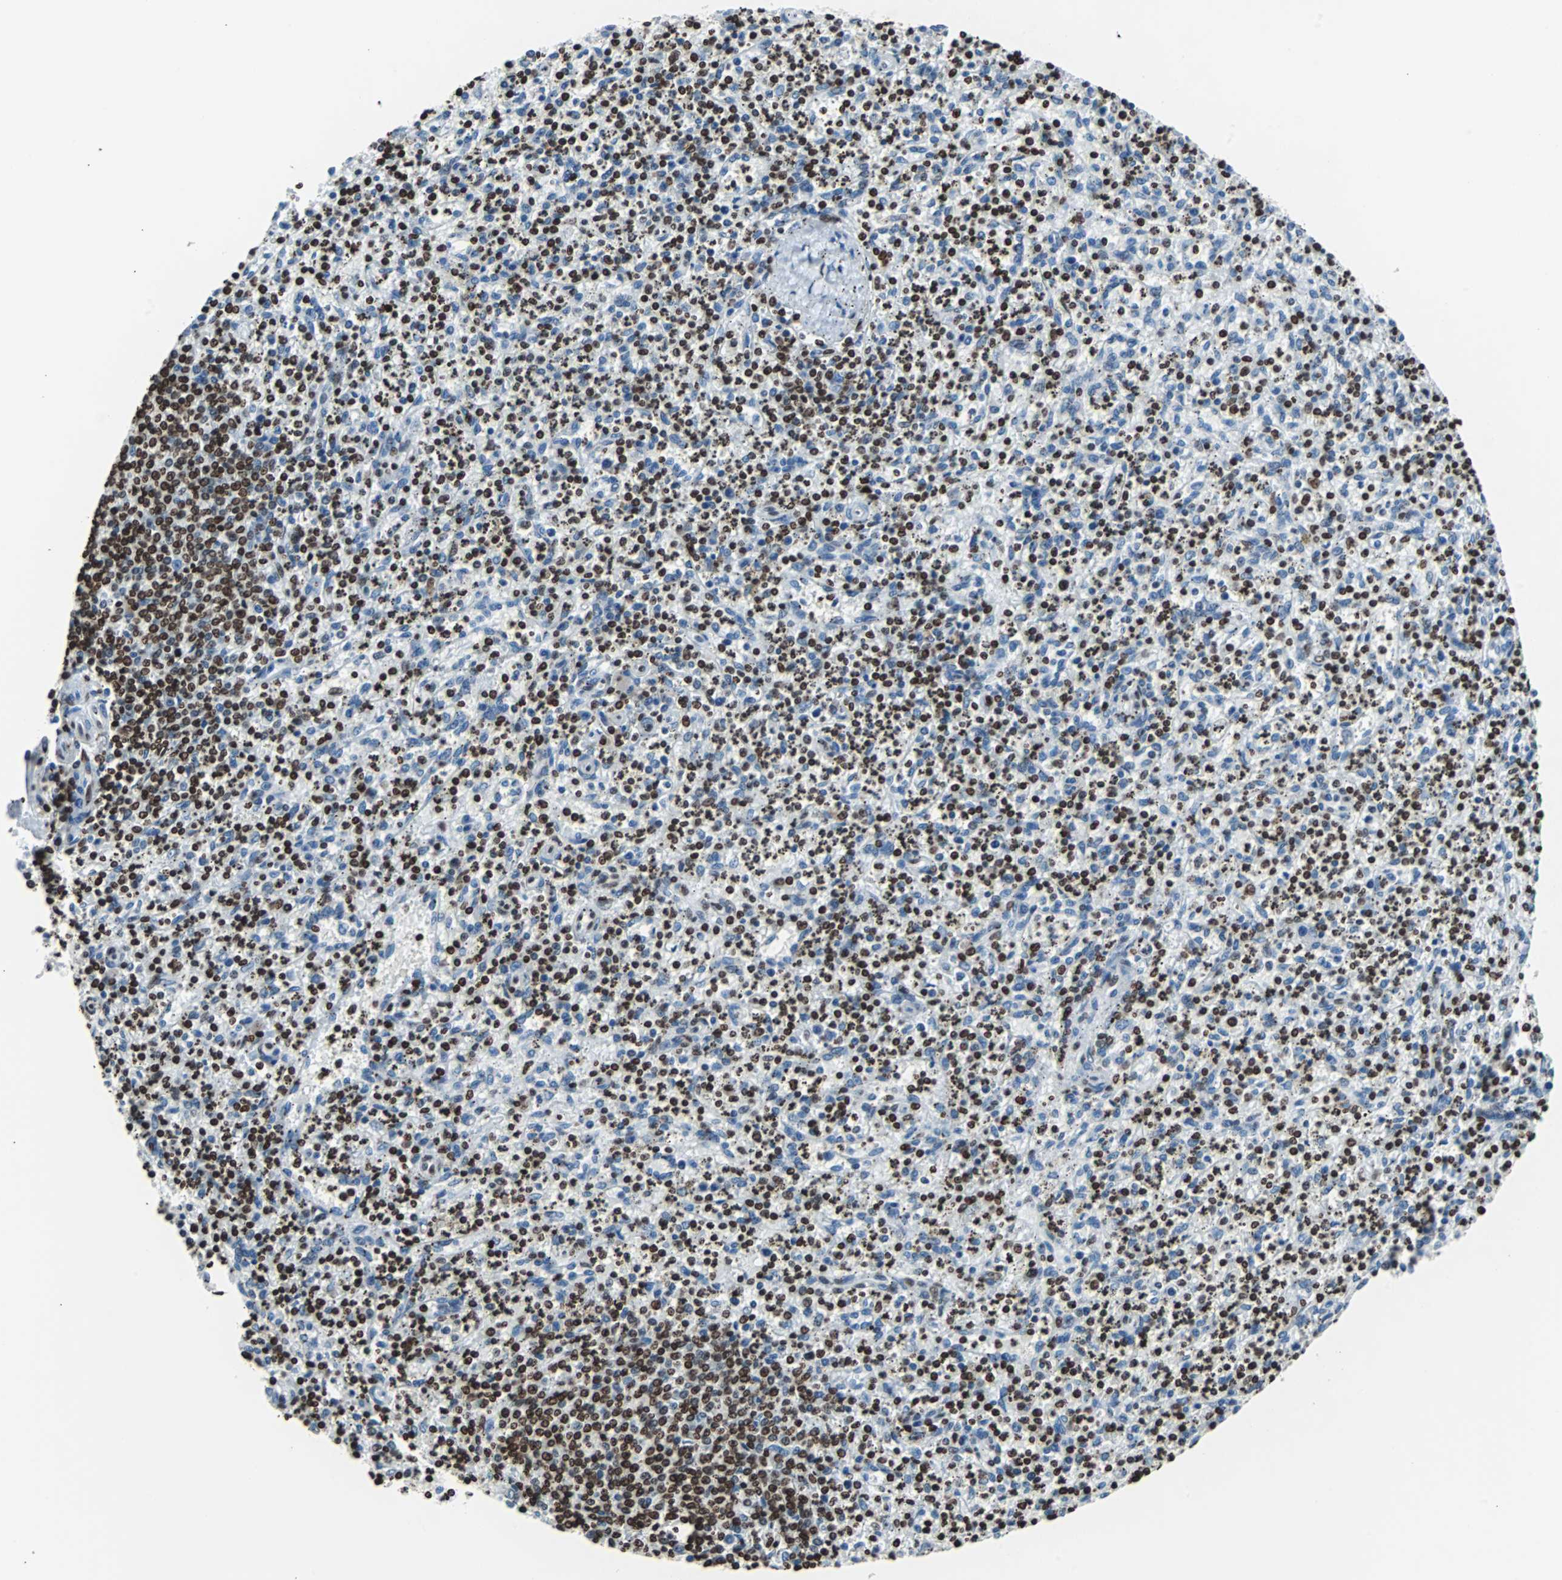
{"staining": {"intensity": "strong", "quantity": ">75%", "location": "nuclear"}, "tissue": "spleen", "cell_type": "Cells in red pulp", "image_type": "normal", "snomed": [{"axis": "morphology", "description": "Normal tissue, NOS"}, {"axis": "topography", "description": "Spleen"}], "caption": "Strong nuclear protein positivity is identified in about >75% of cells in red pulp in spleen. (DAB (3,3'-diaminobenzidine) IHC with brightfield microscopy, high magnification).", "gene": "H2BC18", "patient": {"sex": "male", "age": 72}}